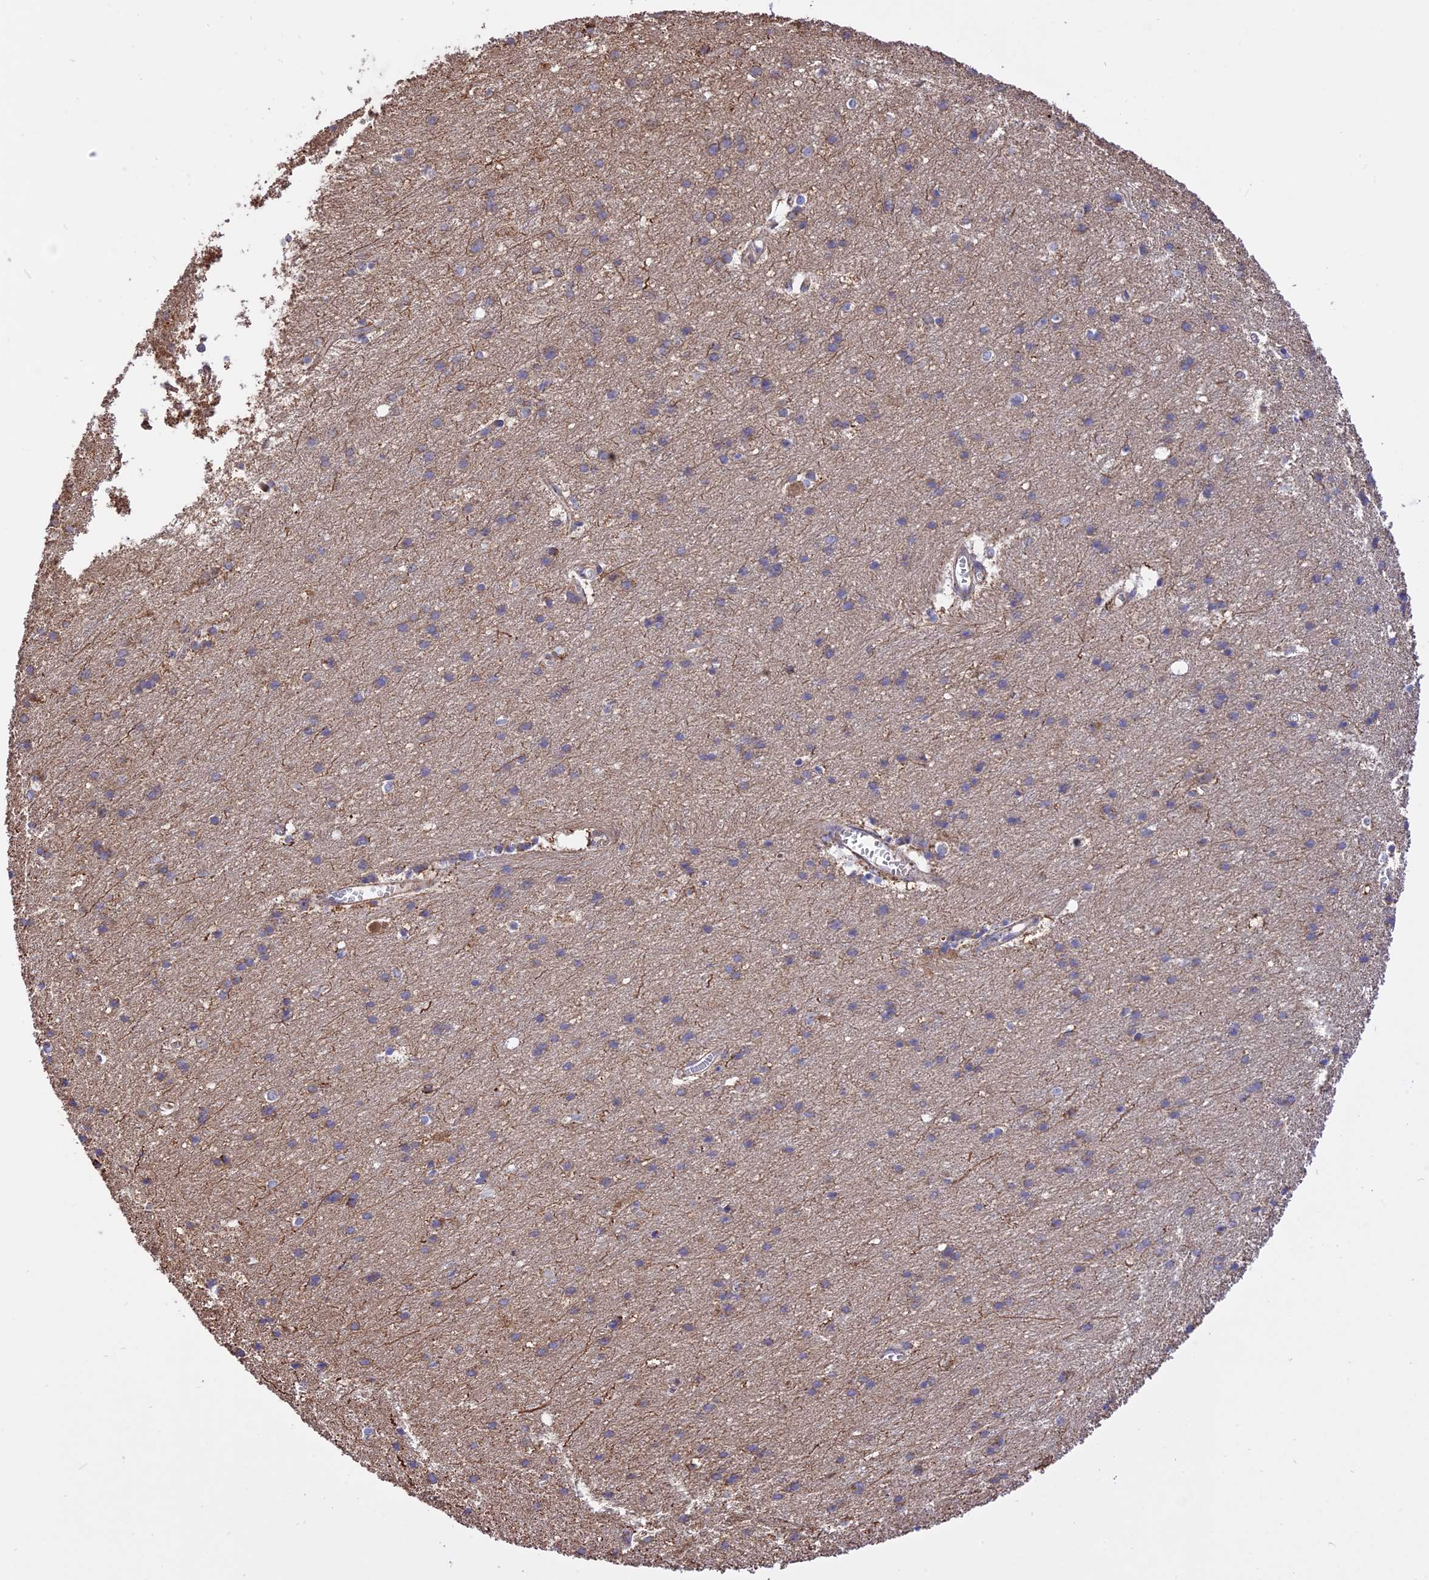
{"staining": {"intensity": "moderate", "quantity": ">75%", "location": "cytoplasmic/membranous"}, "tissue": "cerebral cortex", "cell_type": "Endothelial cells", "image_type": "normal", "snomed": [{"axis": "morphology", "description": "Normal tissue, NOS"}, {"axis": "topography", "description": "Cerebral cortex"}], "caption": "IHC of normal human cerebral cortex exhibits medium levels of moderate cytoplasmic/membranous staining in about >75% of endothelial cells.", "gene": "TTC4", "patient": {"sex": "male", "age": 54}}